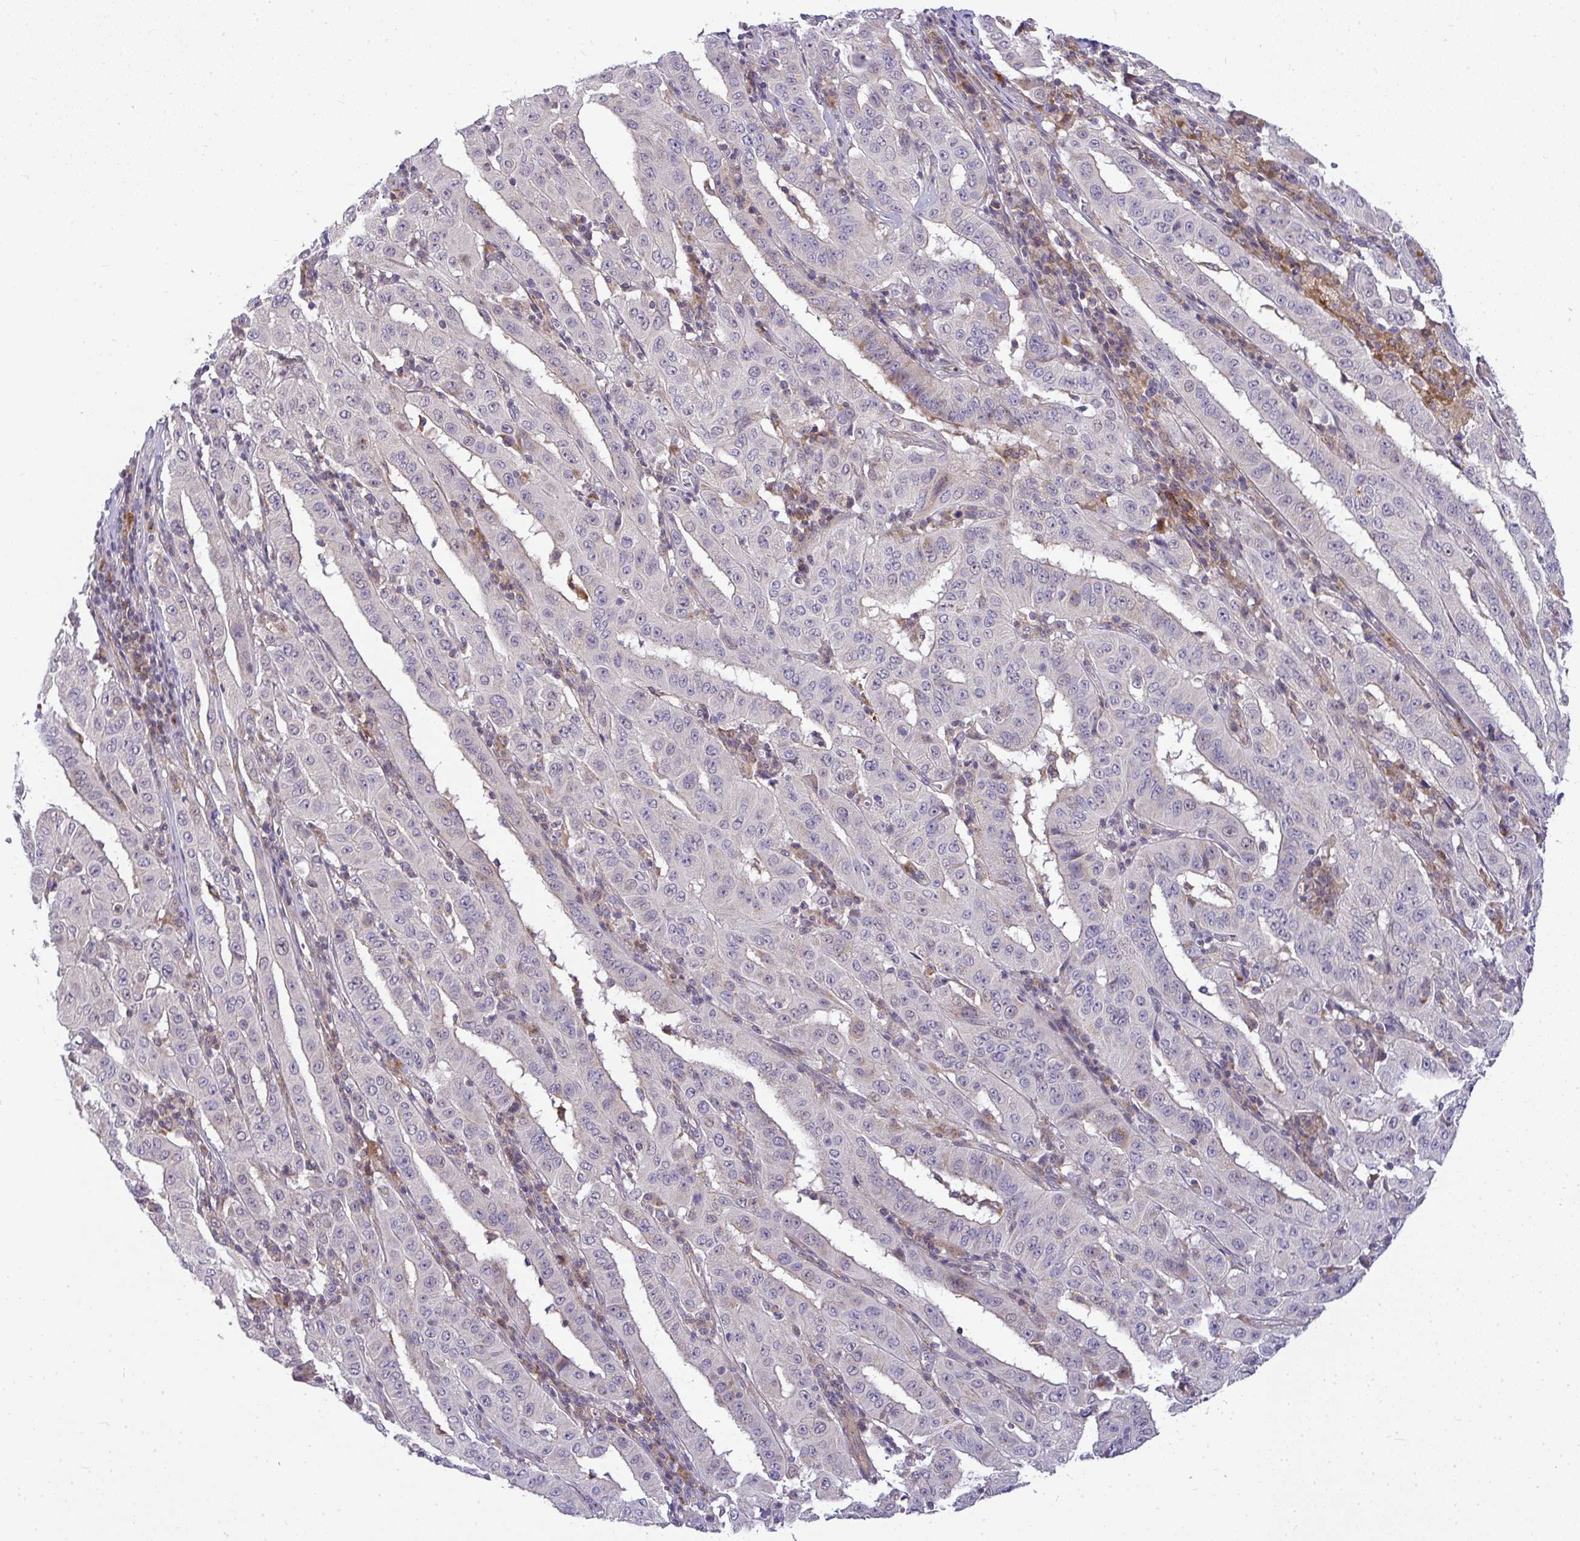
{"staining": {"intensity": "negative", "quantity": "none", "location": "none"}, "tissue": "pancreatic cancer", "cell_type": "Tumor cells", "image_type": "cancer", "snomed": [{"axis": "morphology", "description": "Adenocarcinoma, NOS"}, {"axis": "topography", "description": "Pancreas"}], "caption": "DAB immunohistochemical staining of adenocarcinoma (pancreatic) displays no significant positivity in tumor cells. (Brightfield microscopy of DAB immunohistochemistry at high magnification).", "gene": "SRRM4", "patient": {"sex": "male", "age": 63}}